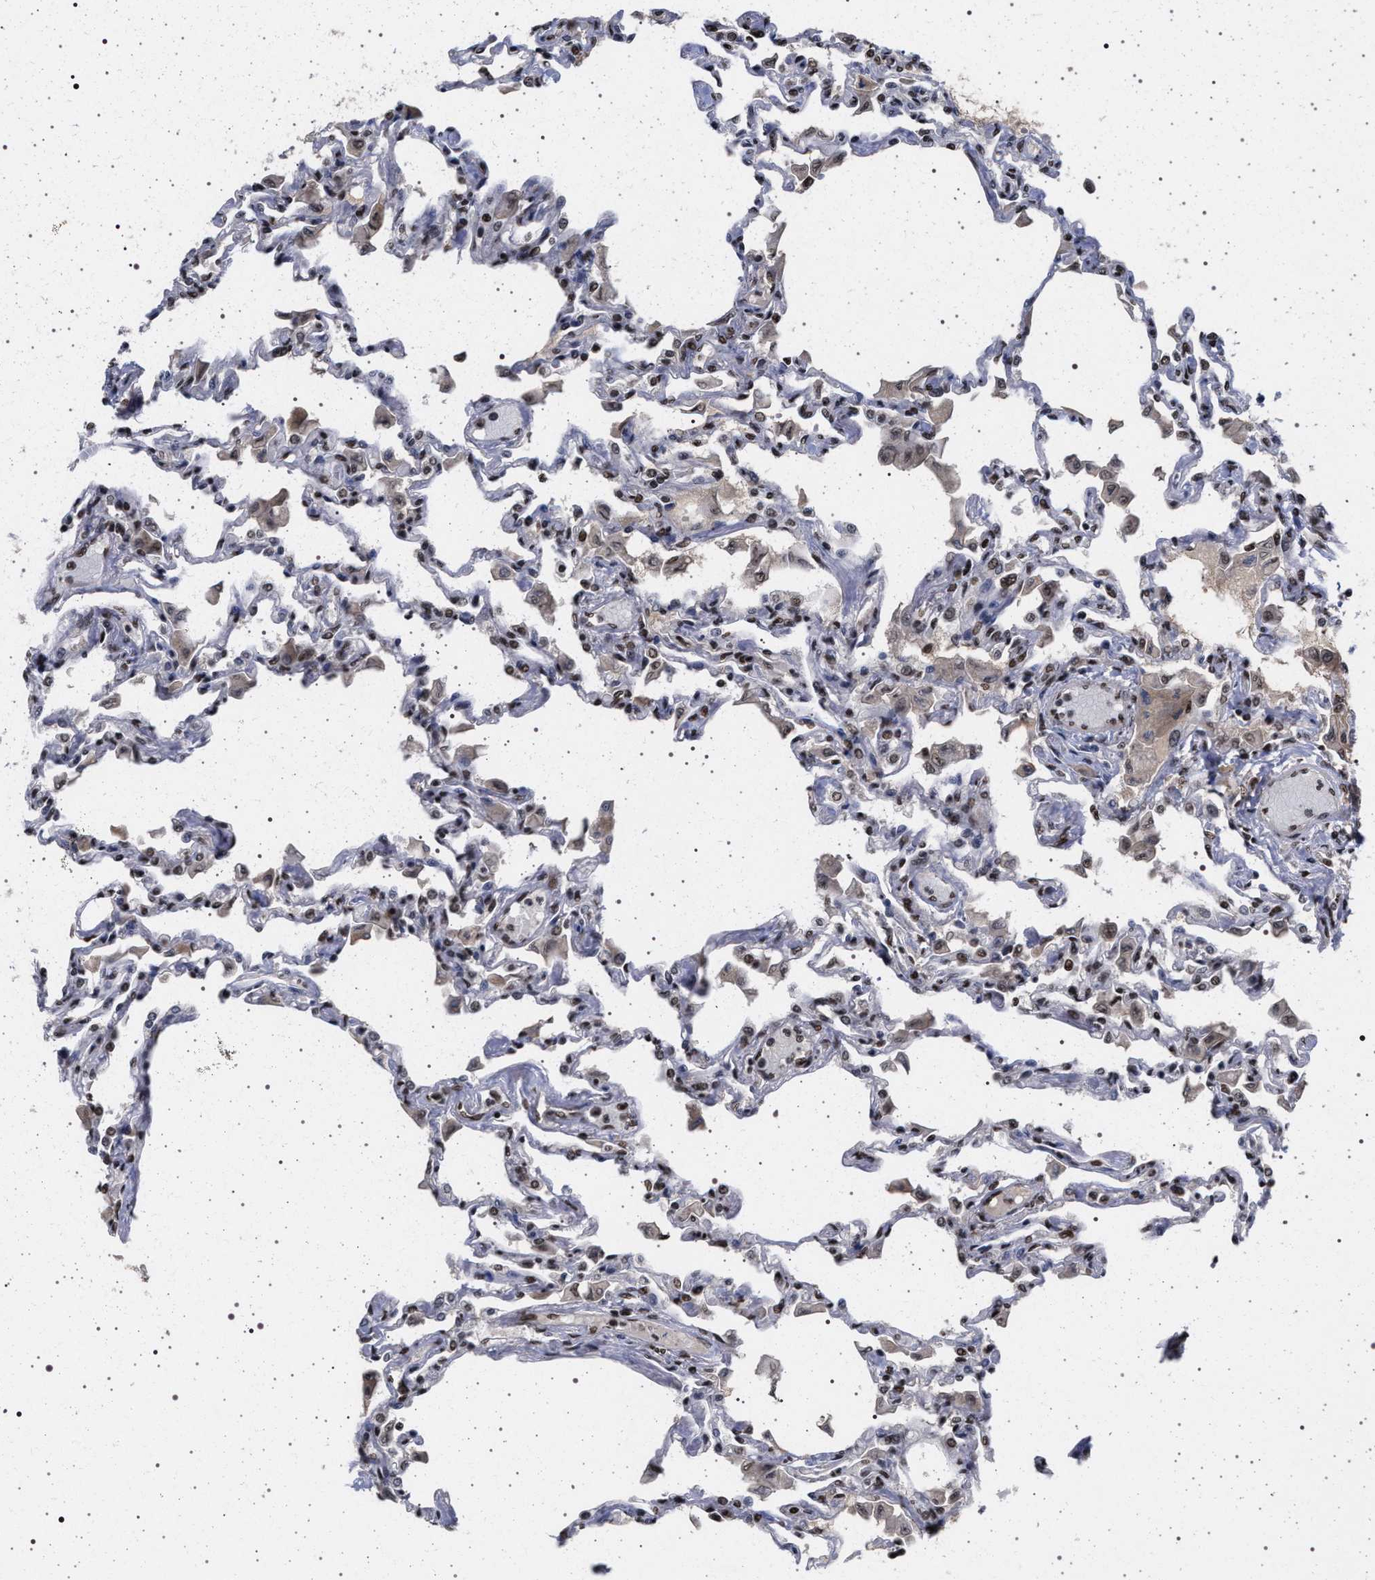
{"staining": {"intensity": "moderate", "quantity": ">75%", "location": "nuclear"}, "tissue": "lung", "cell_type": "Alveolar cells", "image_type": "normal", "snomed": [{"axis": "morphology", "description": "Normal tissue, NOS"}, {"axis": "topography", "description": "Bronchus"}, {"axis": "topography", "description": "Lung"}], "caption": "Protein expression analysis of unremarkable lung displays moderate nuclear positivity in approximately >75% of alveolar cells. Nuclei are stained in blue.", "gene": "PHF12", "patient": {"sex": "female", "age": 49}}